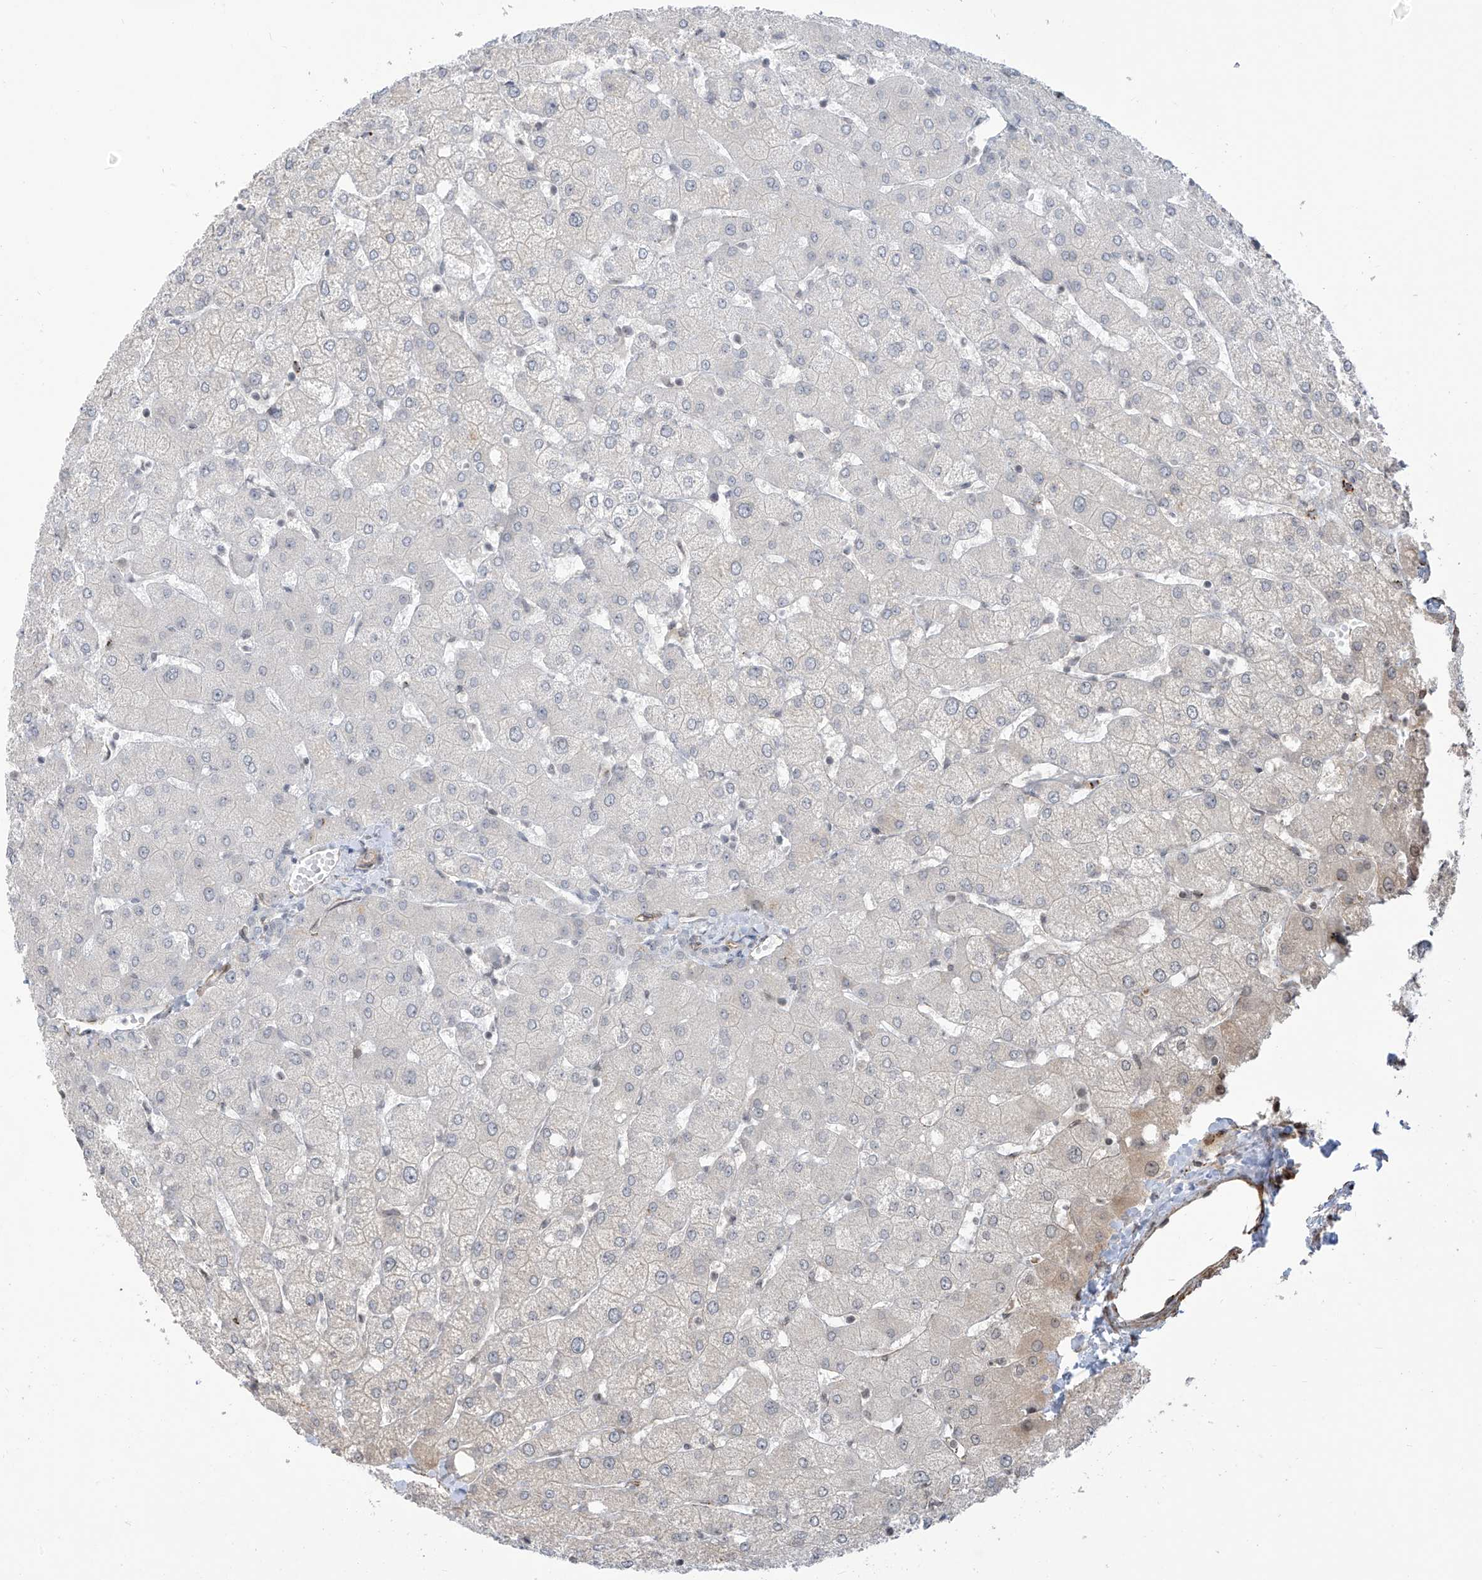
{"staining": {"intensity": "negative", "quantity": "none", "location": "none"}, "tissue": "liver", "cell_type": "Cholangiocytes", "image_type": "normal", "snomed": [{"axis": "morphology", "description": "Normal tissue, NOS"}, {"axis": "topography", "description": "Liver"}], "caption": "Immunohistochemical staining of unremarkable human liver reveals no significant staining in cholangiocytes. Brightfield microscopy of immunohistochemistry stained with DAB (brown) and hematoxylin (blue), captured at high magnification.", "gene": "METAP1D", "patient": {"sex": "female", "age": 54}}